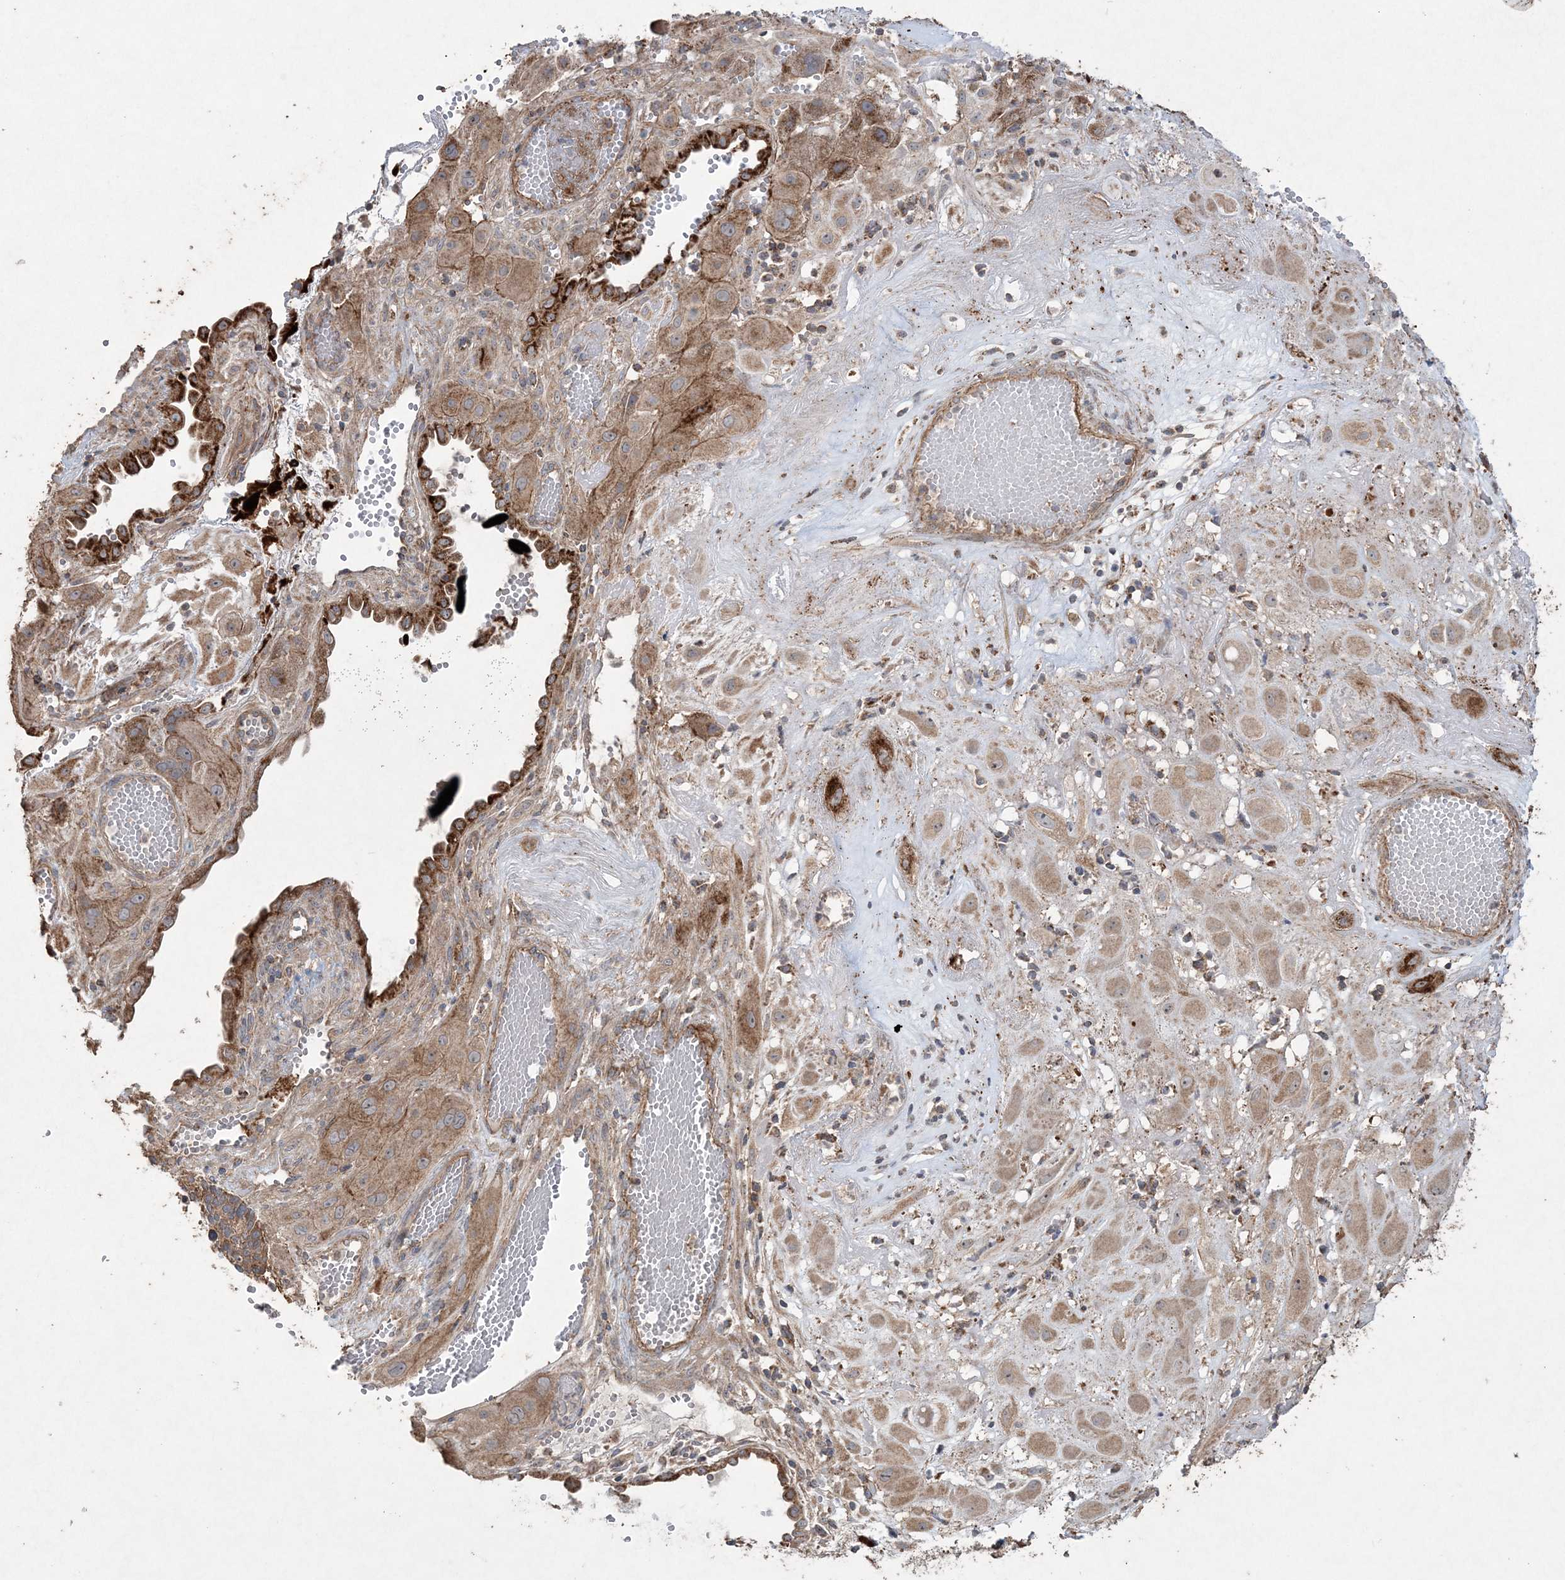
{"staining": {"intensity": "moderate", "quantity": ">75%", "location": "cytoplasmic/membranous"}, "tissue": "cervical cancer", "cell_type": "Tumor cells", "image_type": "cancer", "snomed": [{"axis": "morphology", "description": "Squamous cell carcinoma, NOS"}, {"axis": "topography", "description": "Cervix"}], "caption": "Cervical squamous cell carcinoma tissue shows moderate cytoplasmic/membranous positivity in about >75% of tumor cells, visualized by immunohistochemistry. (Stains: DAB in brown, nuclei in blue, Microscopy: brightfield microscopy at high magnification).", "gene": "TTC7A", "patient": {"sex": "female", "age": 34}}